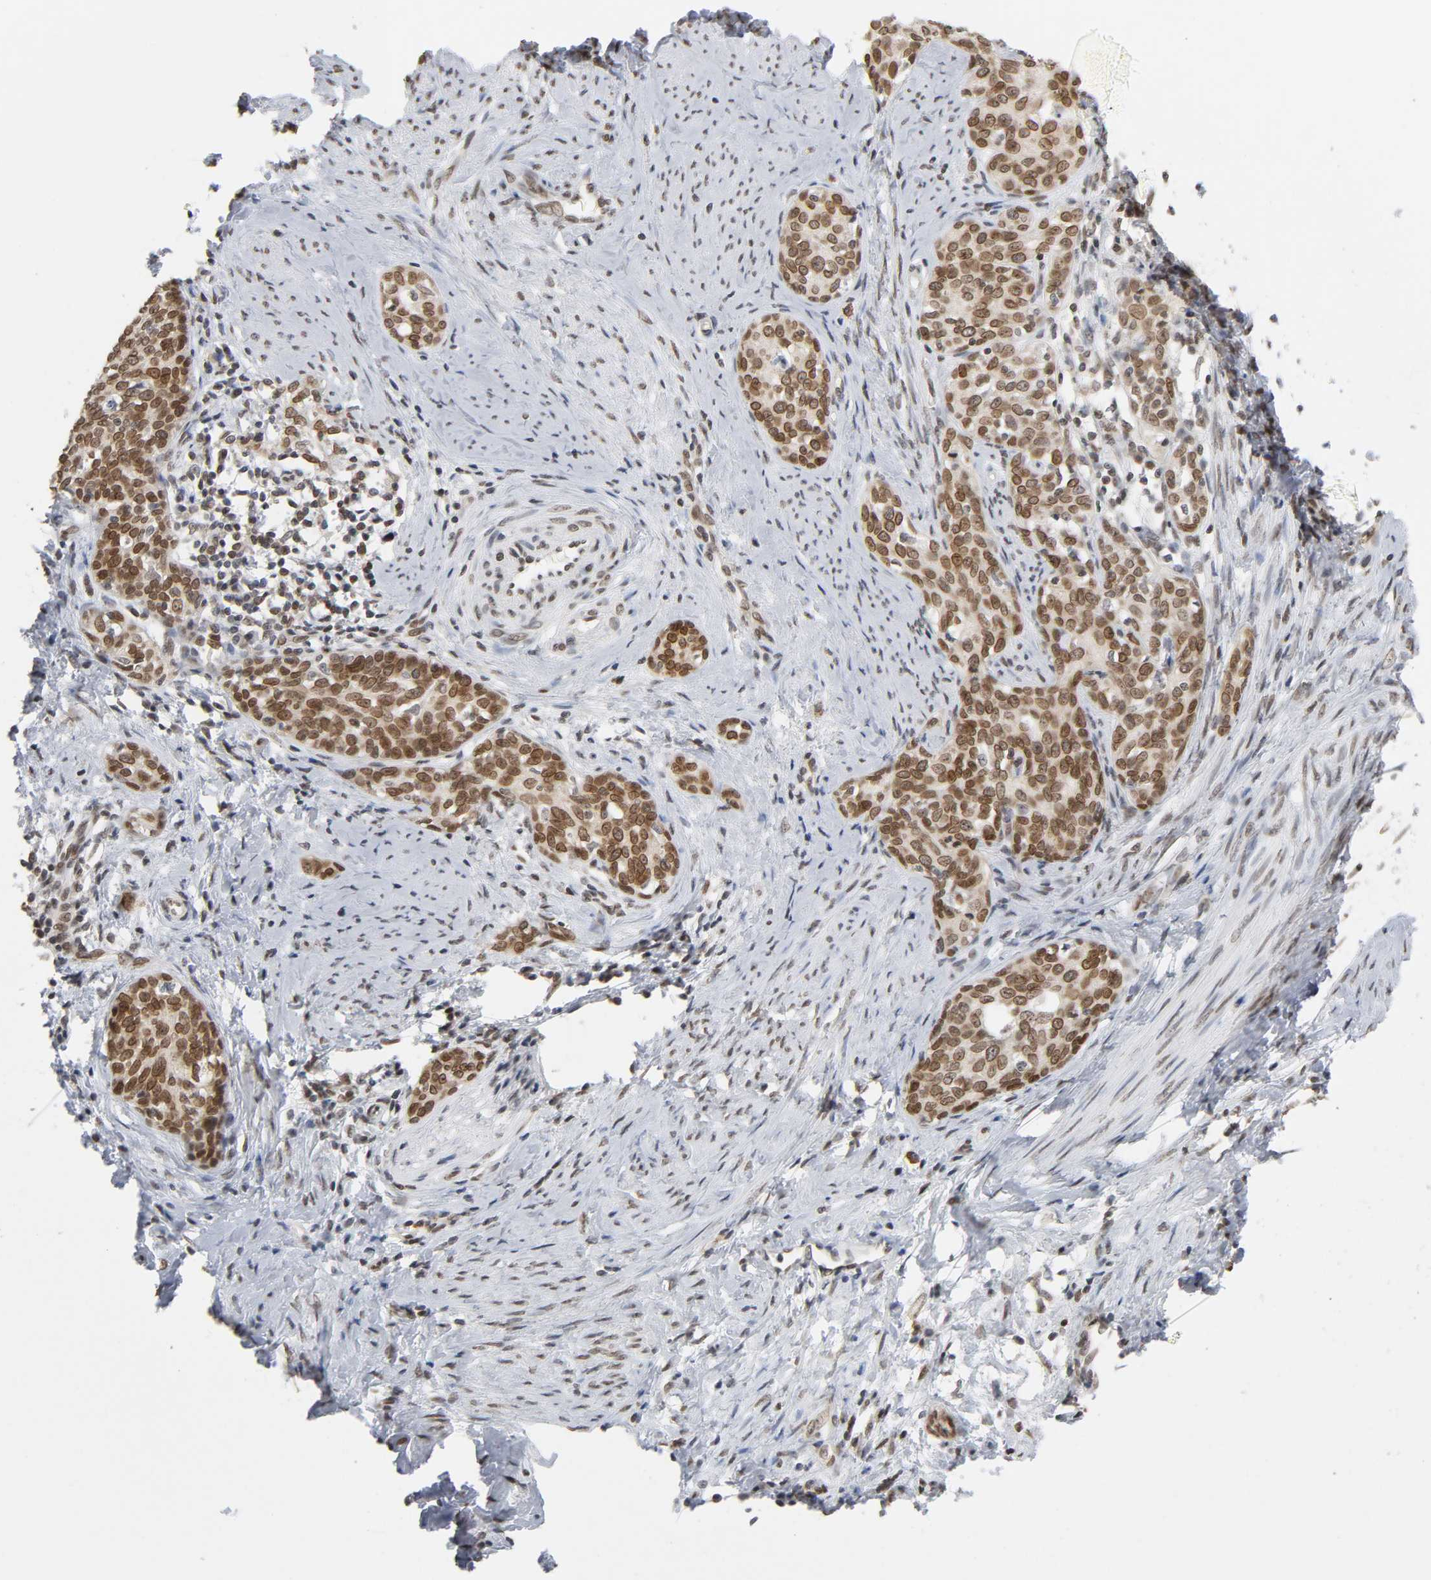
{"staining": {"intensity": "strong", "quantity": ">75%", "location": "nuclear"}, "tissue": "cervical cancer", "cell_type": "Tumor cells", "image_type": "cancer", "snomed": [{"axis": "morphology", "description": "Squamous cell carcinoma, NOS"}, {"axis": "morphology", "description": "Adenocarcinoma, NOS"}, {"axis": "topography", "description": "Cervix"}], "caption": "Approximately >75% of tumor cells in cervical cancer (squamous cell carcinoma) display strong nuclear protein staining as visualized by brown immunohistochemical staining.", "gene": "SUMO1", "patient": {"sex": "female", "age": 52}}